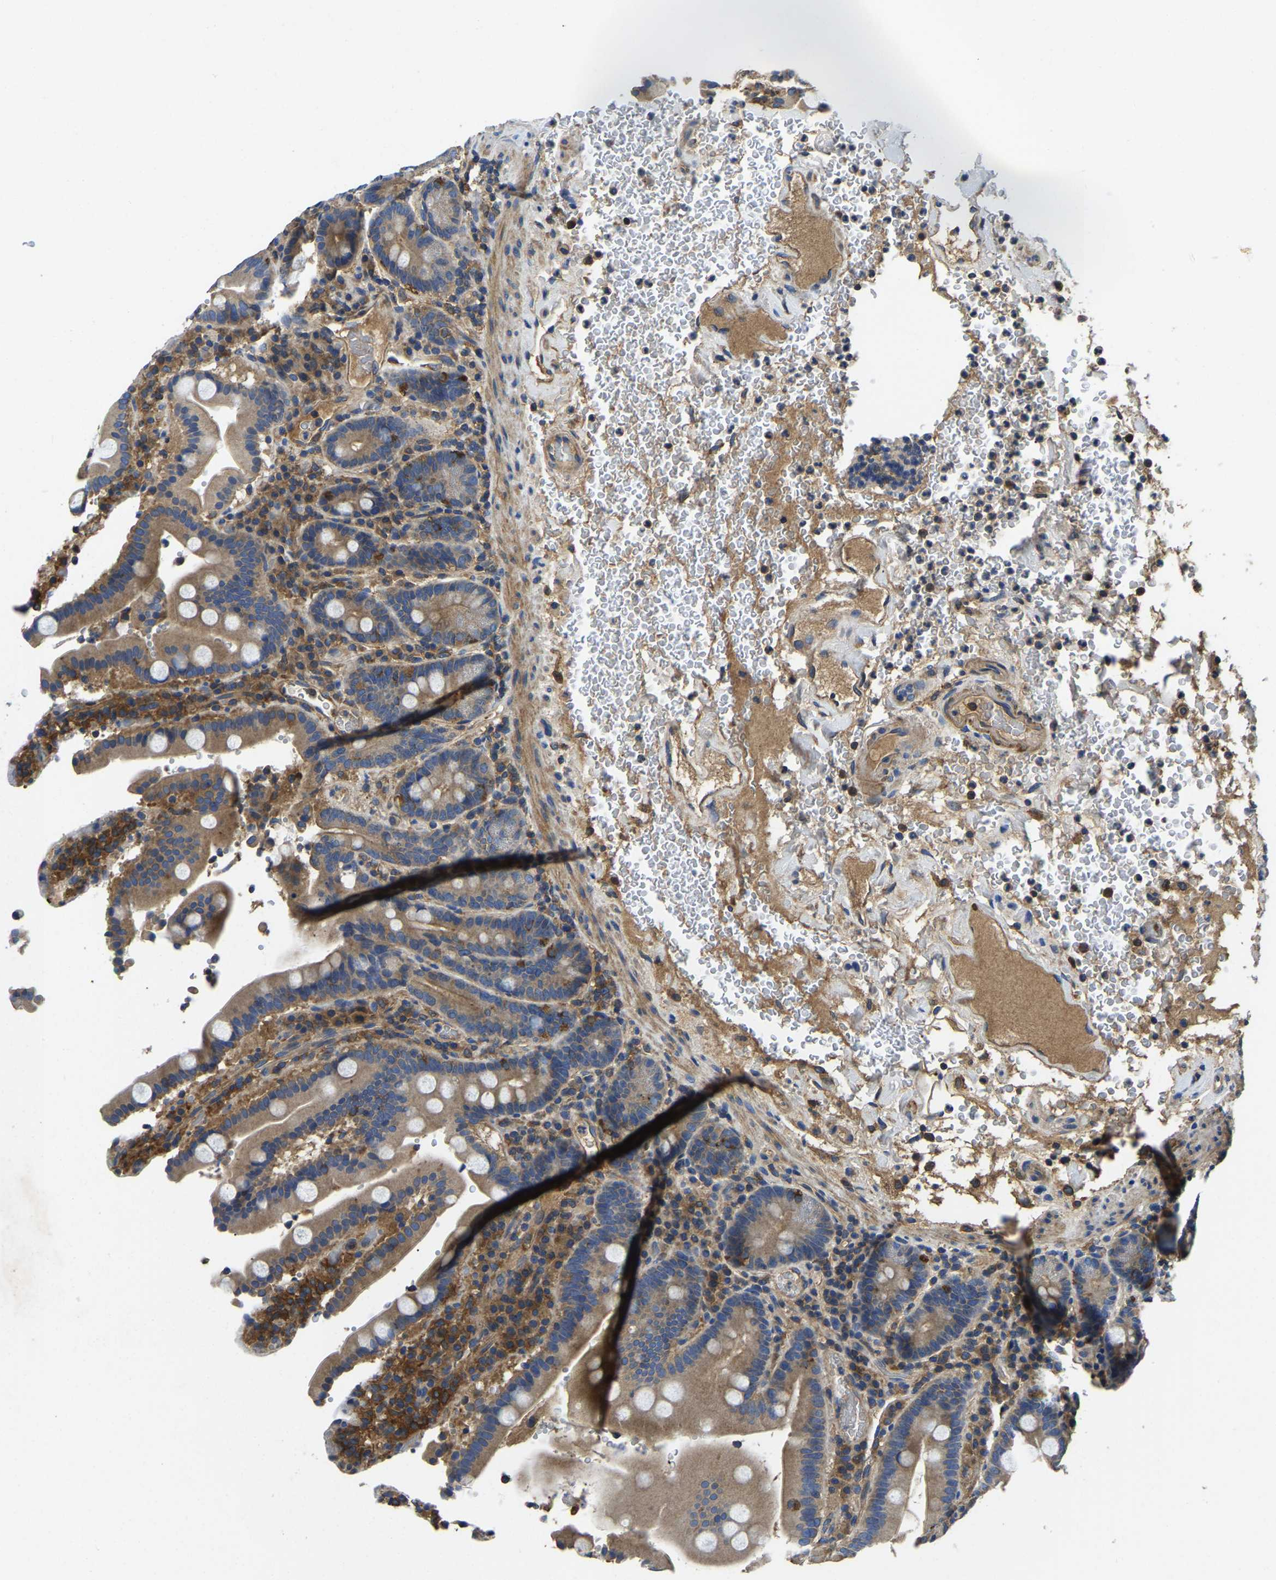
{"staining": {"intensity": "weak", "quantity": ">75%", "location": "cytoplasmic/membranous"}, "tissue": "duodenum", "cell_type": "Glandular cells", "image_type": "normal", "snomed": [{"axis": "morphology", "description": "Normal tissue, NOS"}, {"axis": "topography", "description": "Small intestine, NOS"}], "caption": "Protein staining of normal duodenum exhibits weak cytoplasmic/membranous staining in approximately >75% of glandular cells.", "gene": "STAT2", "patient": {"sex": "female", "age": 71}}